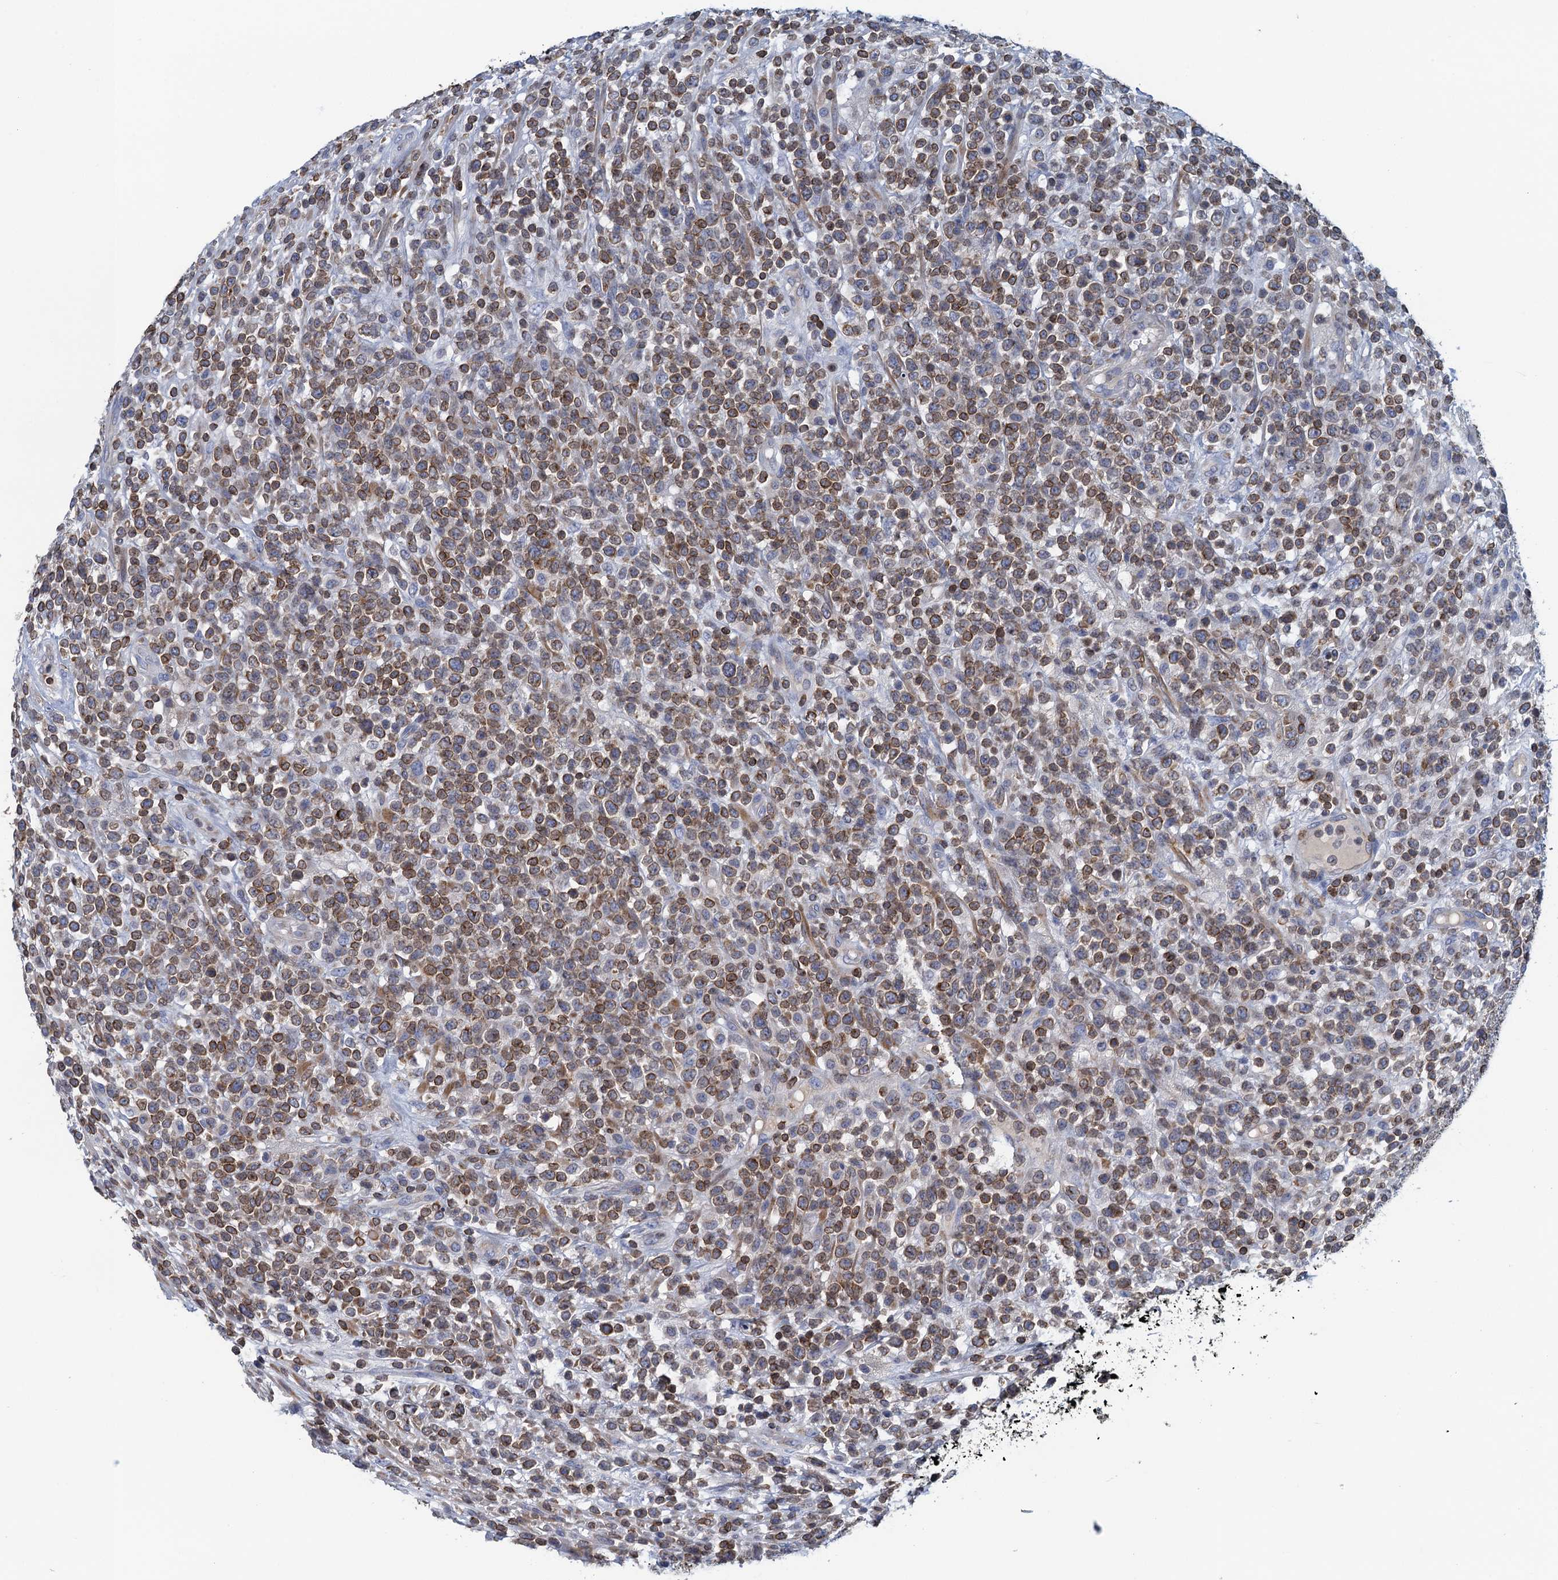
{"staining": {"intensity": "moderate", "quantity": "25%-75%", "location": "cytoplasmic/membranous"}, "tissue": "lymphoma", "cell_type": "Tumor cells", "image_type": "cancer", "snomed": [{"axis": "morphology", "description": "Malignant lymphoma, non-Hodgkin's type, High grade"}, {"axis": "topography", "description": "Colon"}], "caption": "A histopathology image showing moderate cytoplasmic/membranous expression in approximately 25%-75% of tumor cells in malignant lymphoma, non-Hodgkin's type (high-grade), as visualized by brown immunohistochemical staining.", "gene": "TRAF3IP3", "patient": {"sex": "female", "age": 53}}